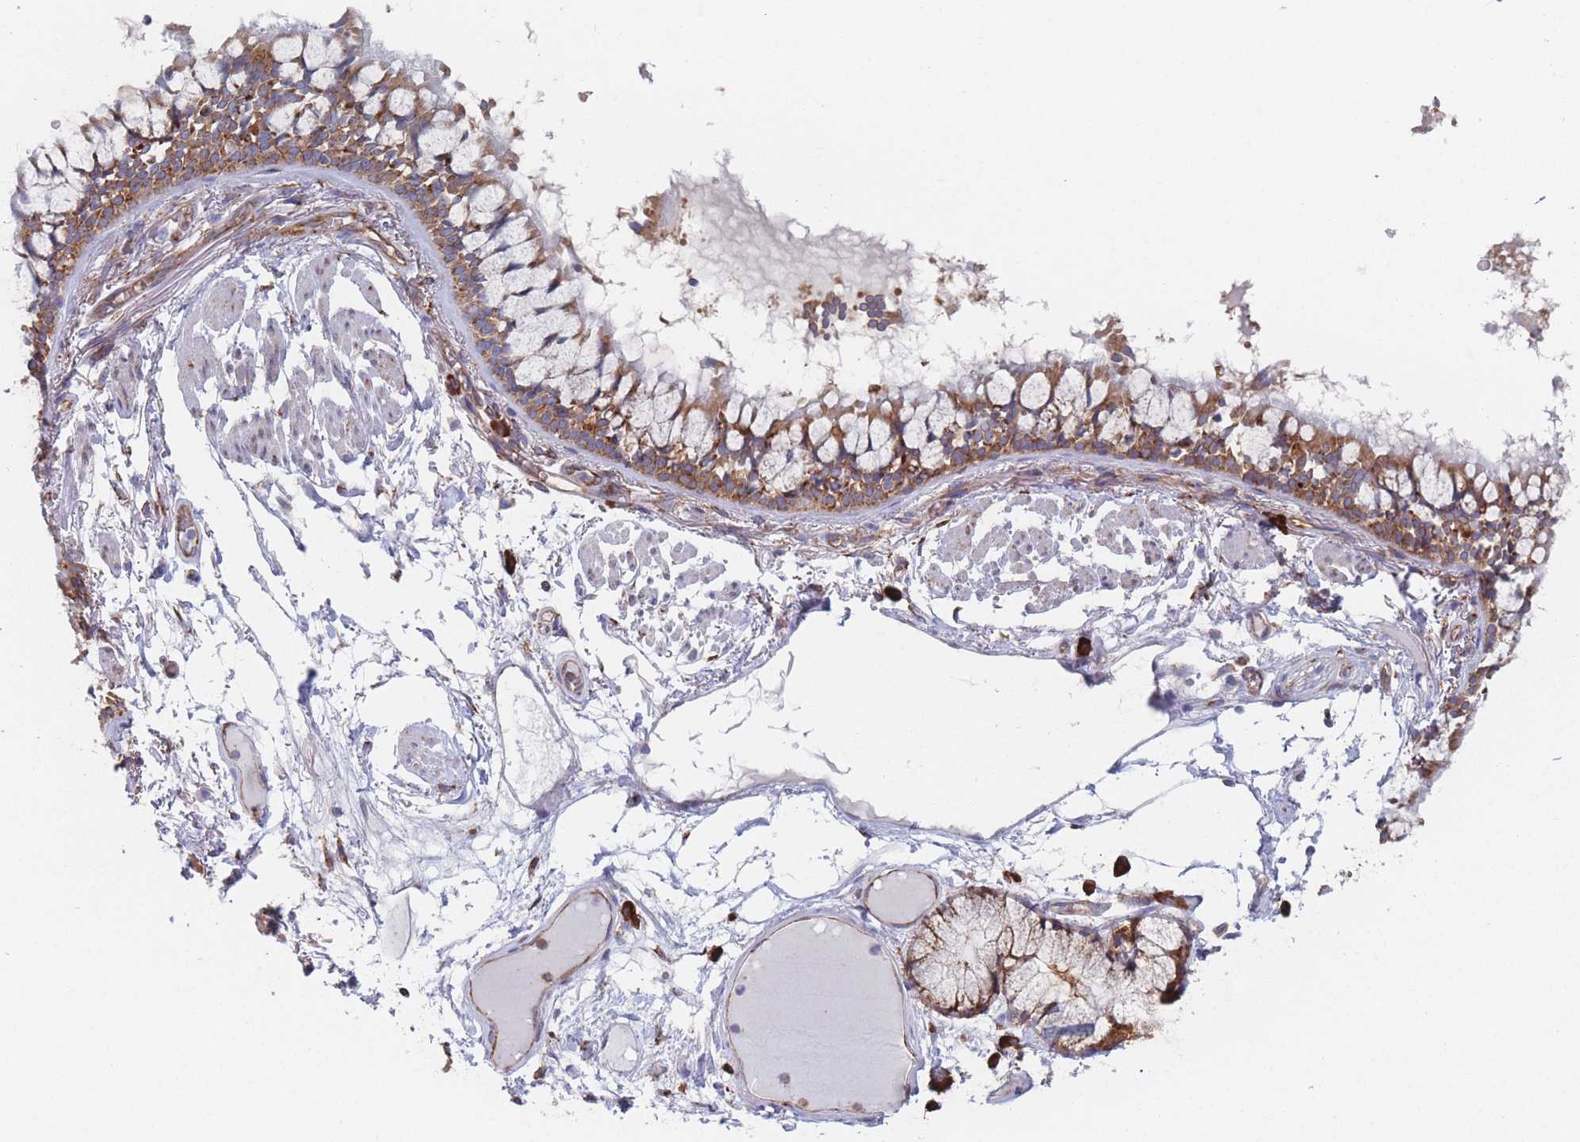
{"staining": {"intensity": "moderate", "quantity": ">75%", "location": "cytoplasmic/membranous"}, "tissue": "bronchus", "cell_type": "Respiratory epithelial cells", "image_type": "normal", "snomed": [{"axis": "morphology", "description": "Normal tissue, NOS"}, {"axis": "topography", "description": "Bronchus"}], "caption": "DAB immunohistochemical staining of benign bronchus demonstrates moderate cytoplasmic/membranous protein positivity in about >75% of respiratory epithelial cells.", "gene": "EEF1B2", "patient": {"sex": "male", "age": 70}}